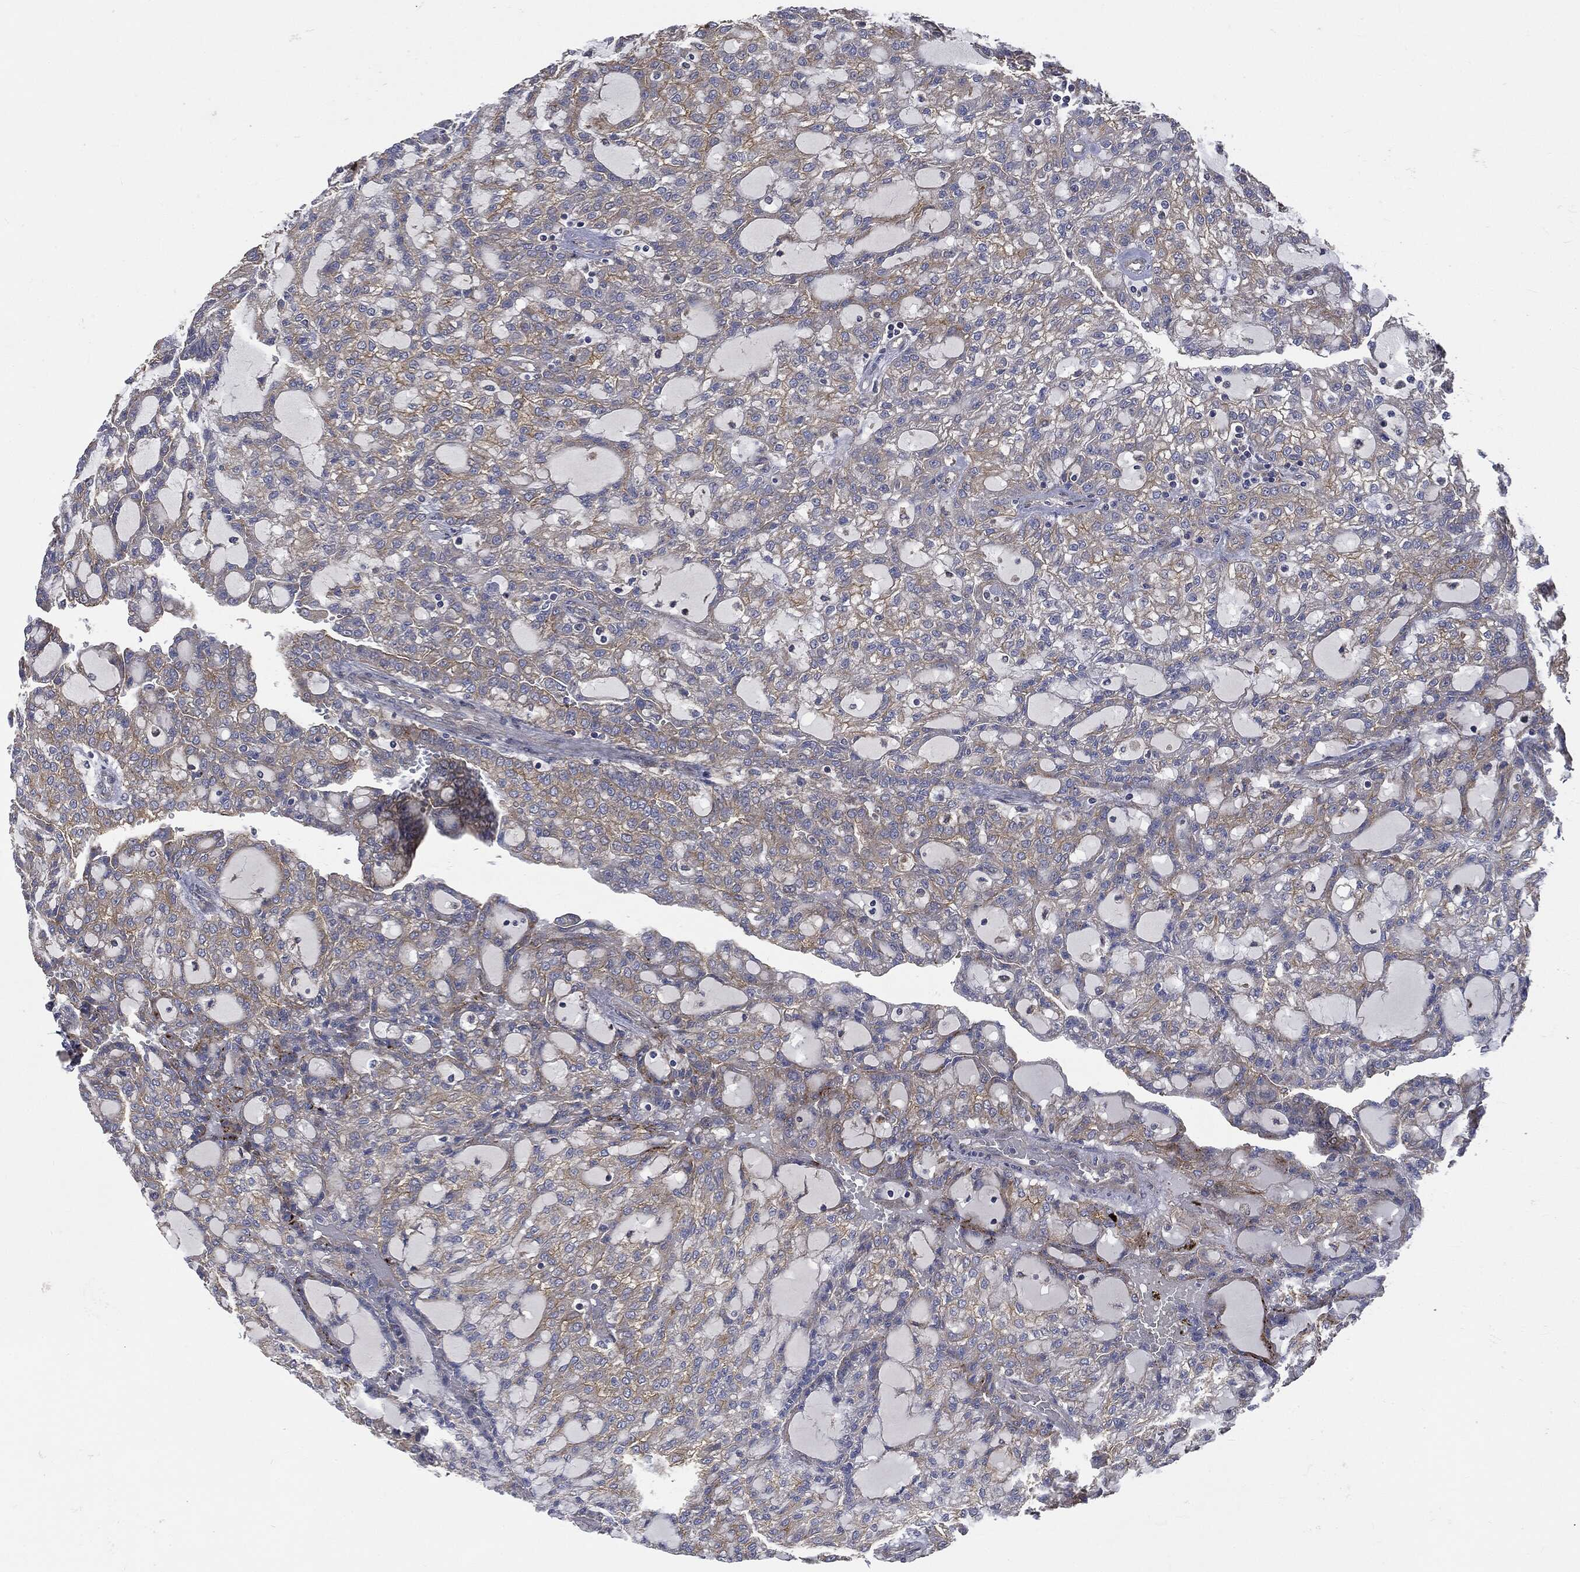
{"staining": {"intensity": "weak", "quantity": ">75%", "location": "cytoplasmic/membranous"}, "tissue": "renal cancer", "cell_type": "Tumor cells", "image_type": "cancer", "snomed": [{"axis": "morphology", "description": "Adenocarcinoma, NOS"}, {"axis": "topography", "description": "Kidney"}], "caption": "This is an image of IHC staining of renal adenocarcinoma, which shows weak expression in the cytoplasmic/membranous of tumor cells.", "gene": "EPS15L1", "patient": {"sex": "male", "age": 63}}